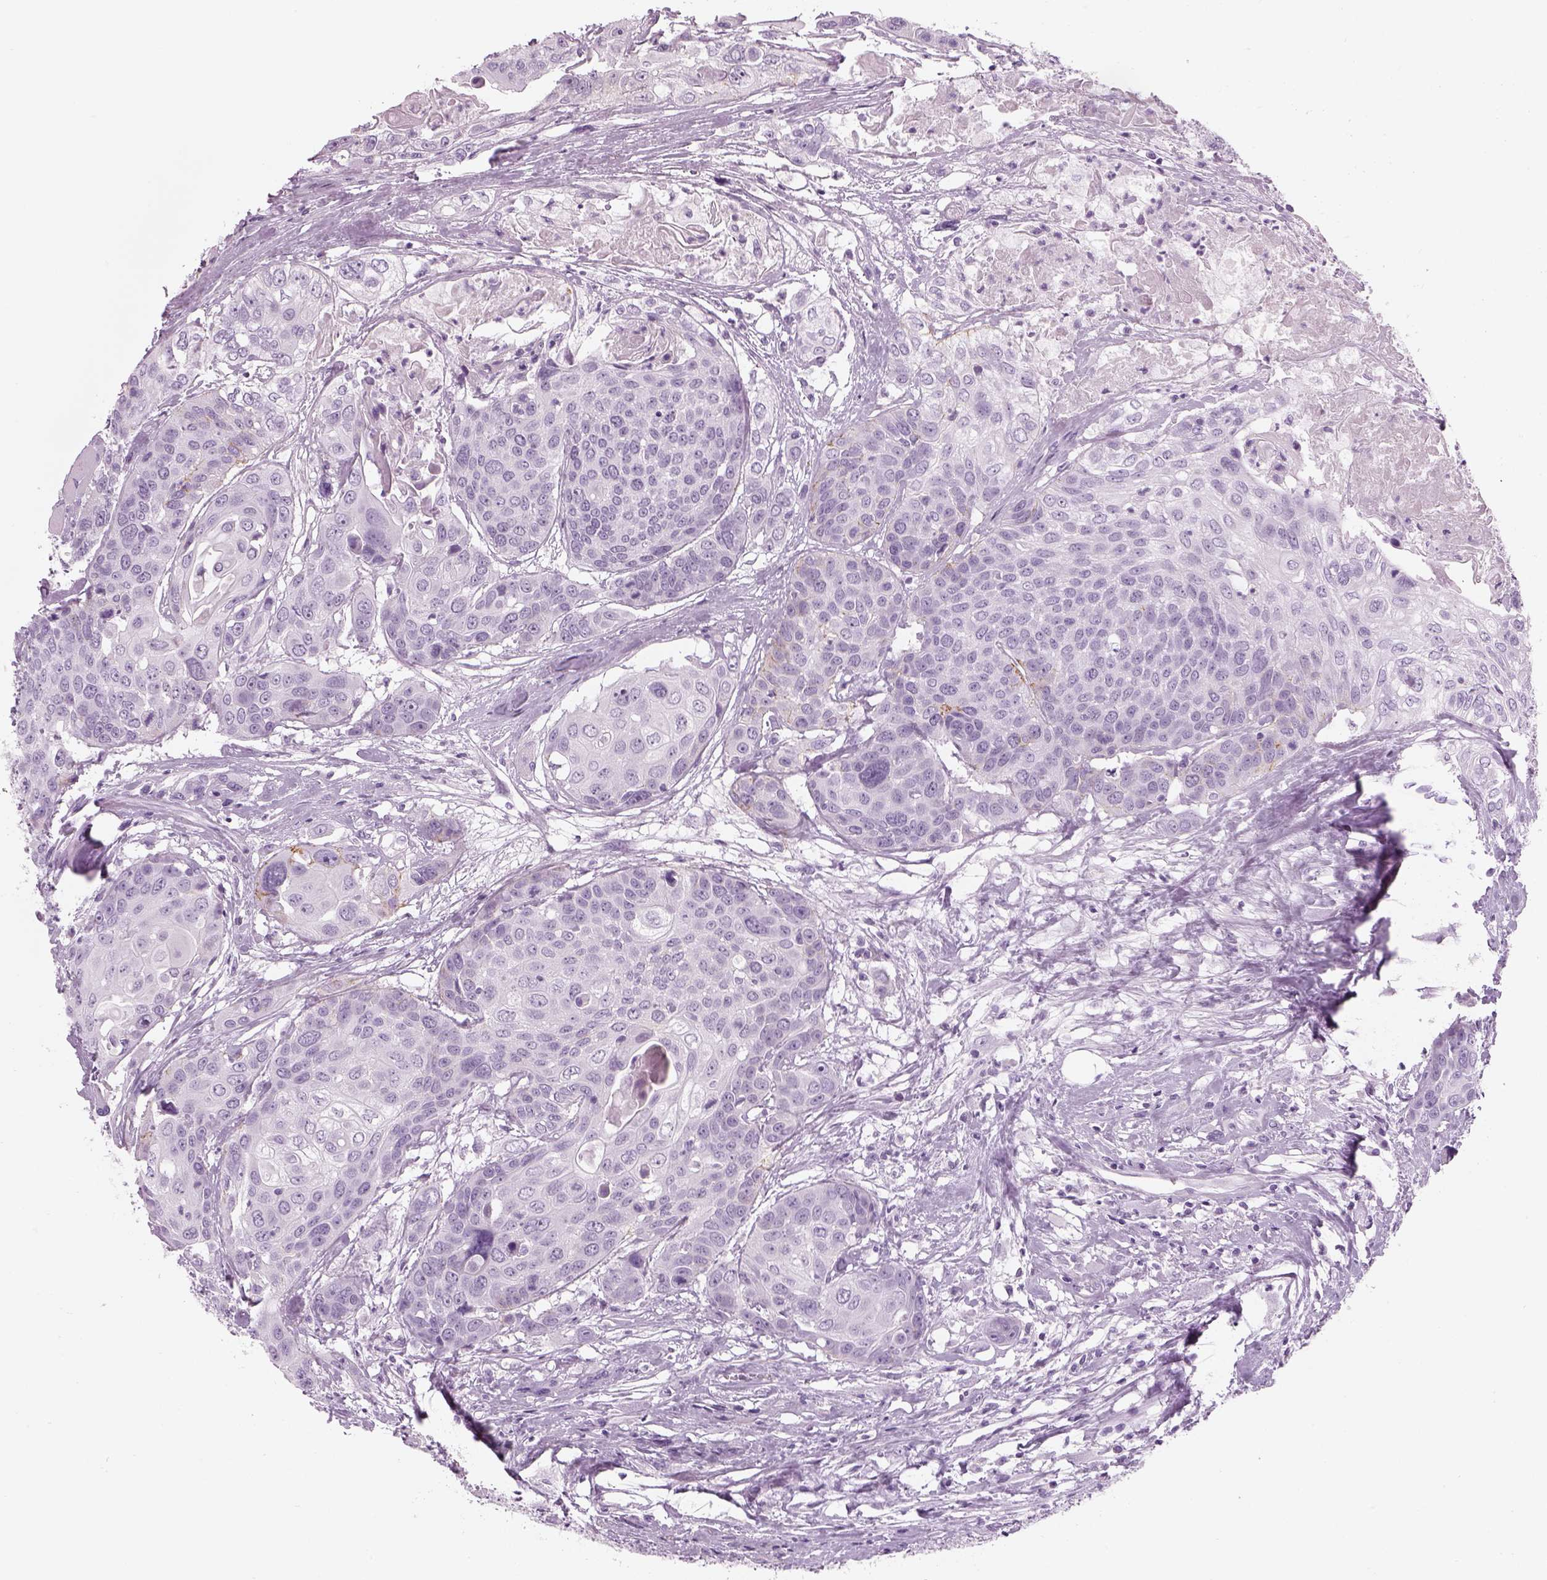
{"staining": {"intensity": "negative", "quantity": "none", "location": "none"}, "tissue": "head and neck cancer", "cell_type": "Tumor cells", "image_type": "cancer", "snomed": [{"axis": "morphology", "description": "Squamous cell carcinoma, NOS"}, {"axis": "topography", "description": "Oral tissue"}, {"axis": "topography", "description": "Head-Neck"}], "caption": "Immunohistochemistry image of head and neck cancer stained for a protein (brown), which reveals no positivity in tumor cells.", "gene": "SAG", "patient": {"sex": "male", "age": 56}}